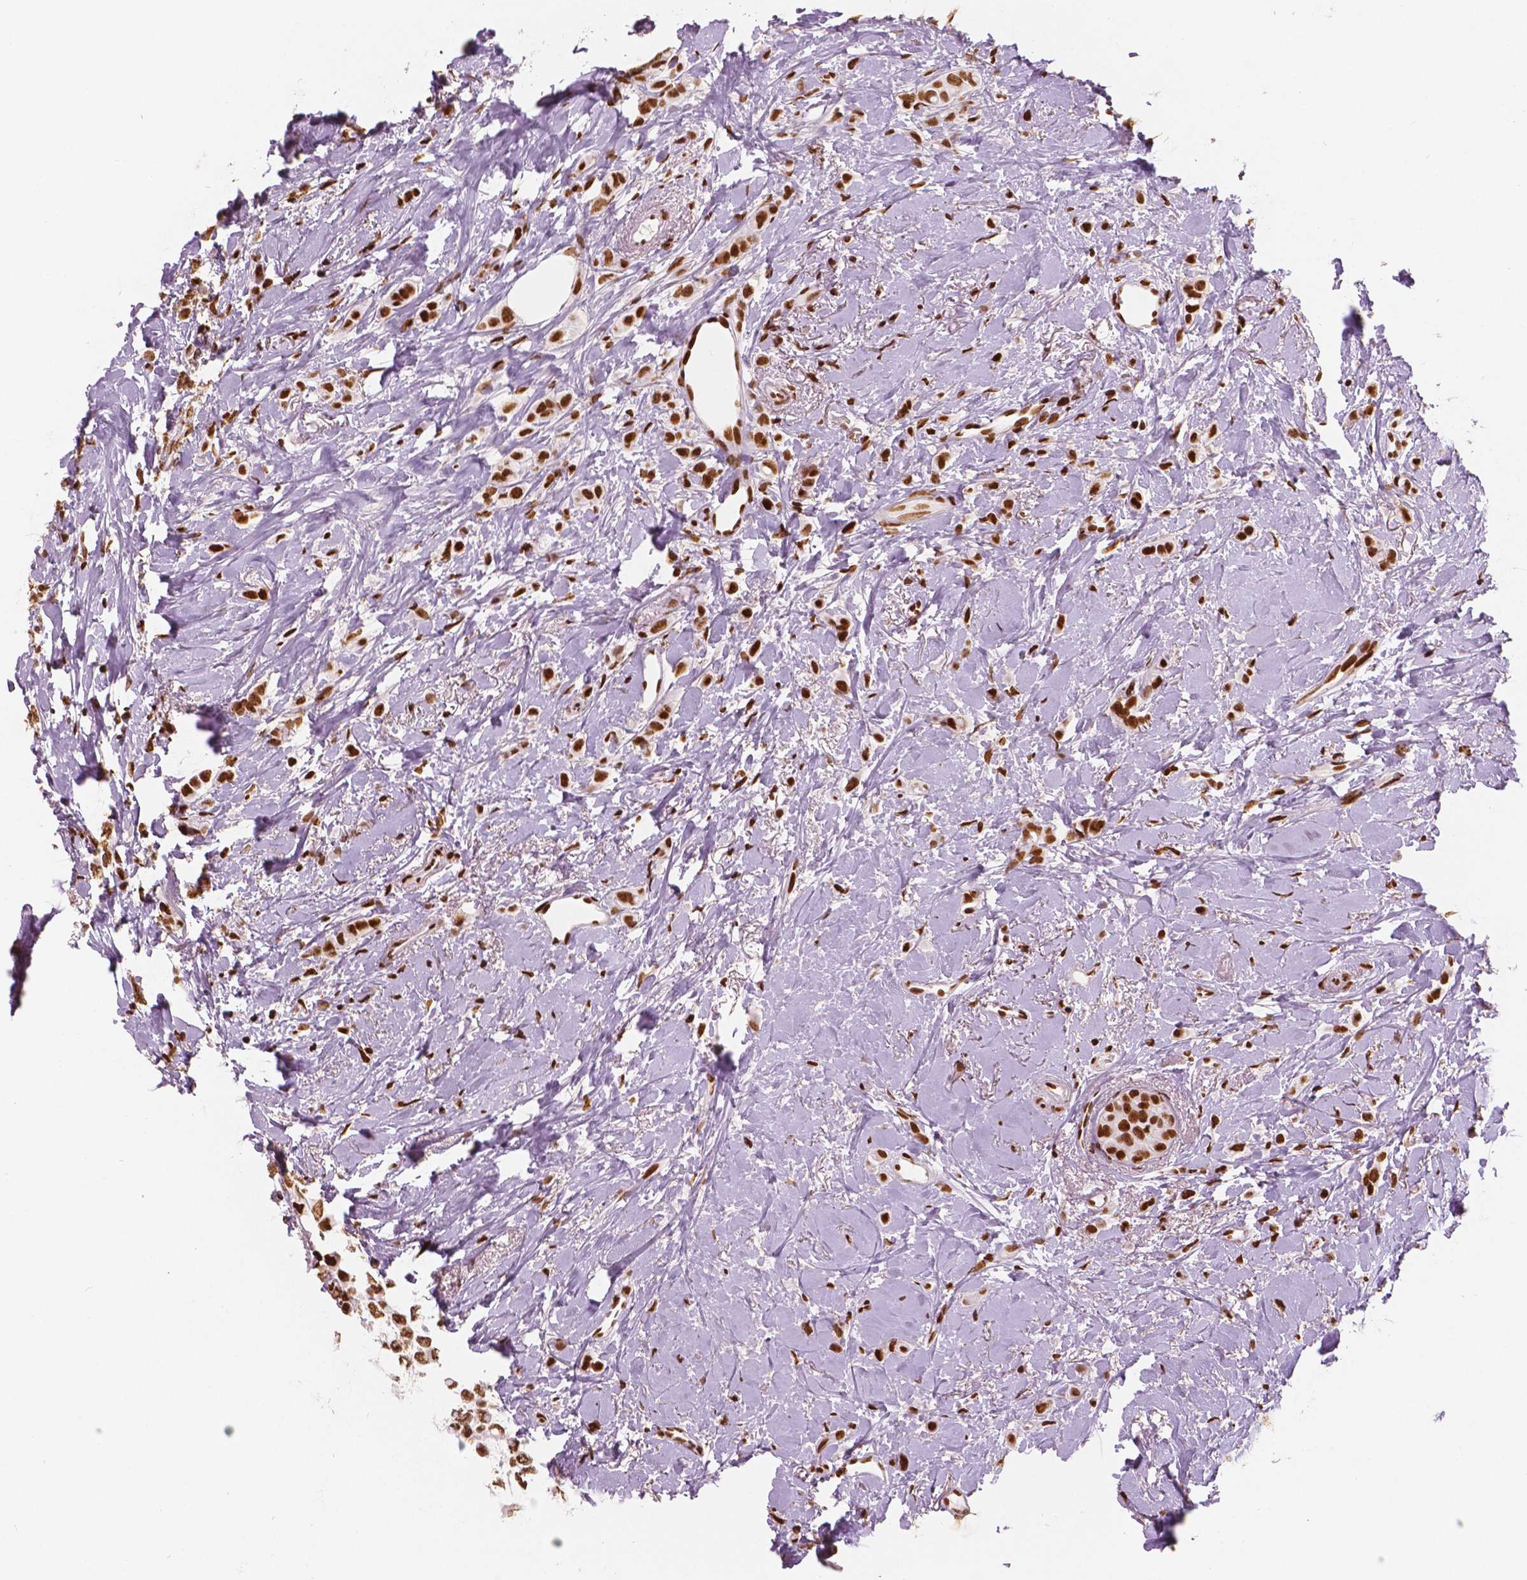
{"staining": {"intensity": "strong", "quantity": ">75%", "location": "nuclear"}, "tissue": "breast cancer", "cell_type": "Tumor cells", "image_type": "cancer", "snomed": [{"axis": "morphology", "description": "Lobular carcinoma"}, {"axis": "topography", "description": "Breast"}], "caption": "Strong nuclear positivity is identified in approximately >75% of tumor cells in breast cancer.", "gene": "BRD4", "patient": {"sex": "female", "age": 66}}